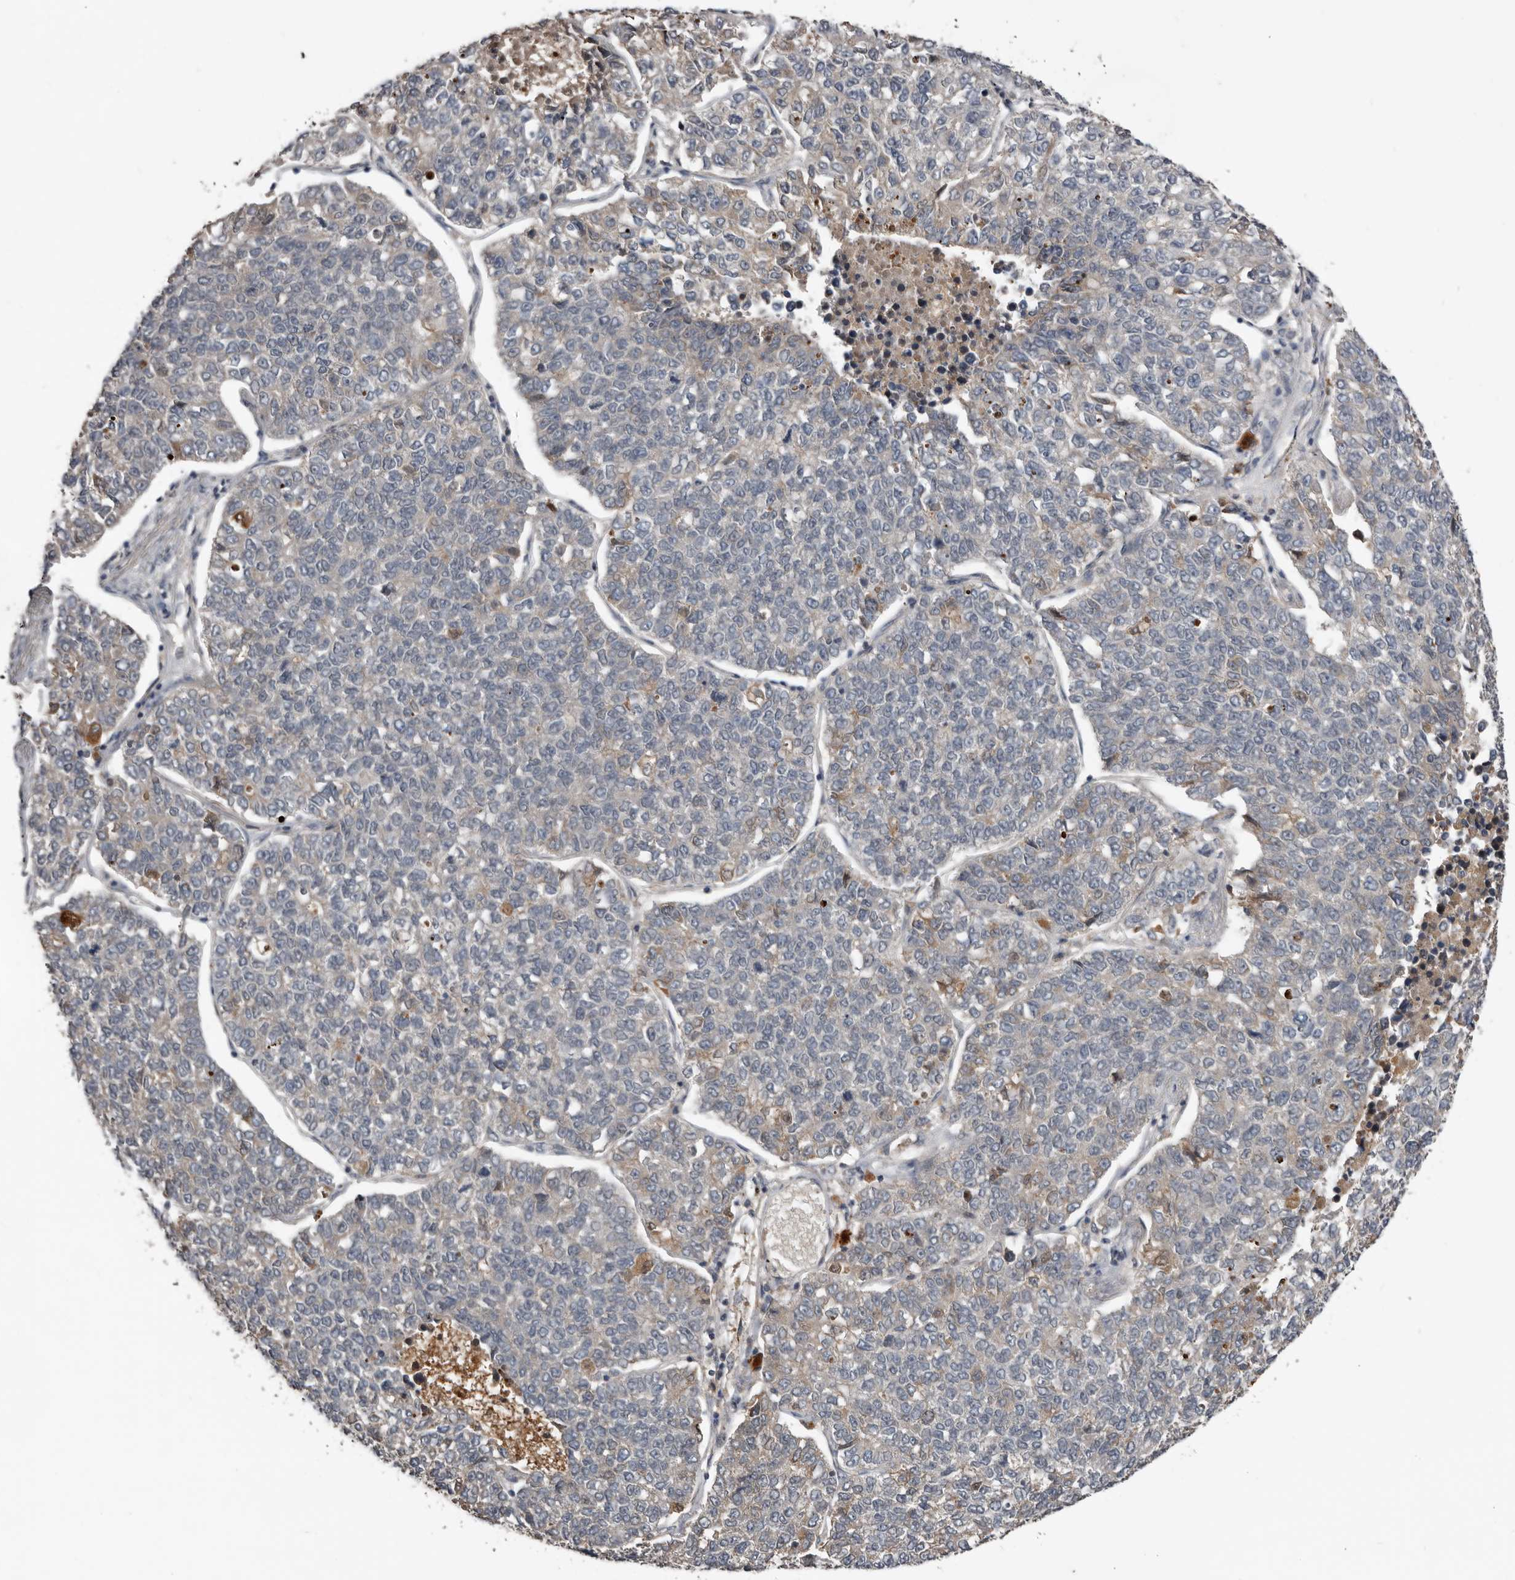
{"staining": {"intensity": "weak", "quantity": "25%-75%", "location": "cytoplasmic/membranous"}, "tissue": "lung cancer", "cell_type": "Tumor cells", "image_type": "cancer", "snomed": [{"axis": "morphology", "description": "Adenocarcinoma, NOS"}, {"axis": "topography", "description": "Lung"}], "caption": "Lung cancer stained with DAB (3,3'-diaminobenzidine) immunohistochemistry (IHC) reveals low levels of weak cytoplasmic/membranous expression in about 25%-75% of tumor cells.", "gene": "NMUR1", "patient": {"sex": "male", "age": 49}}